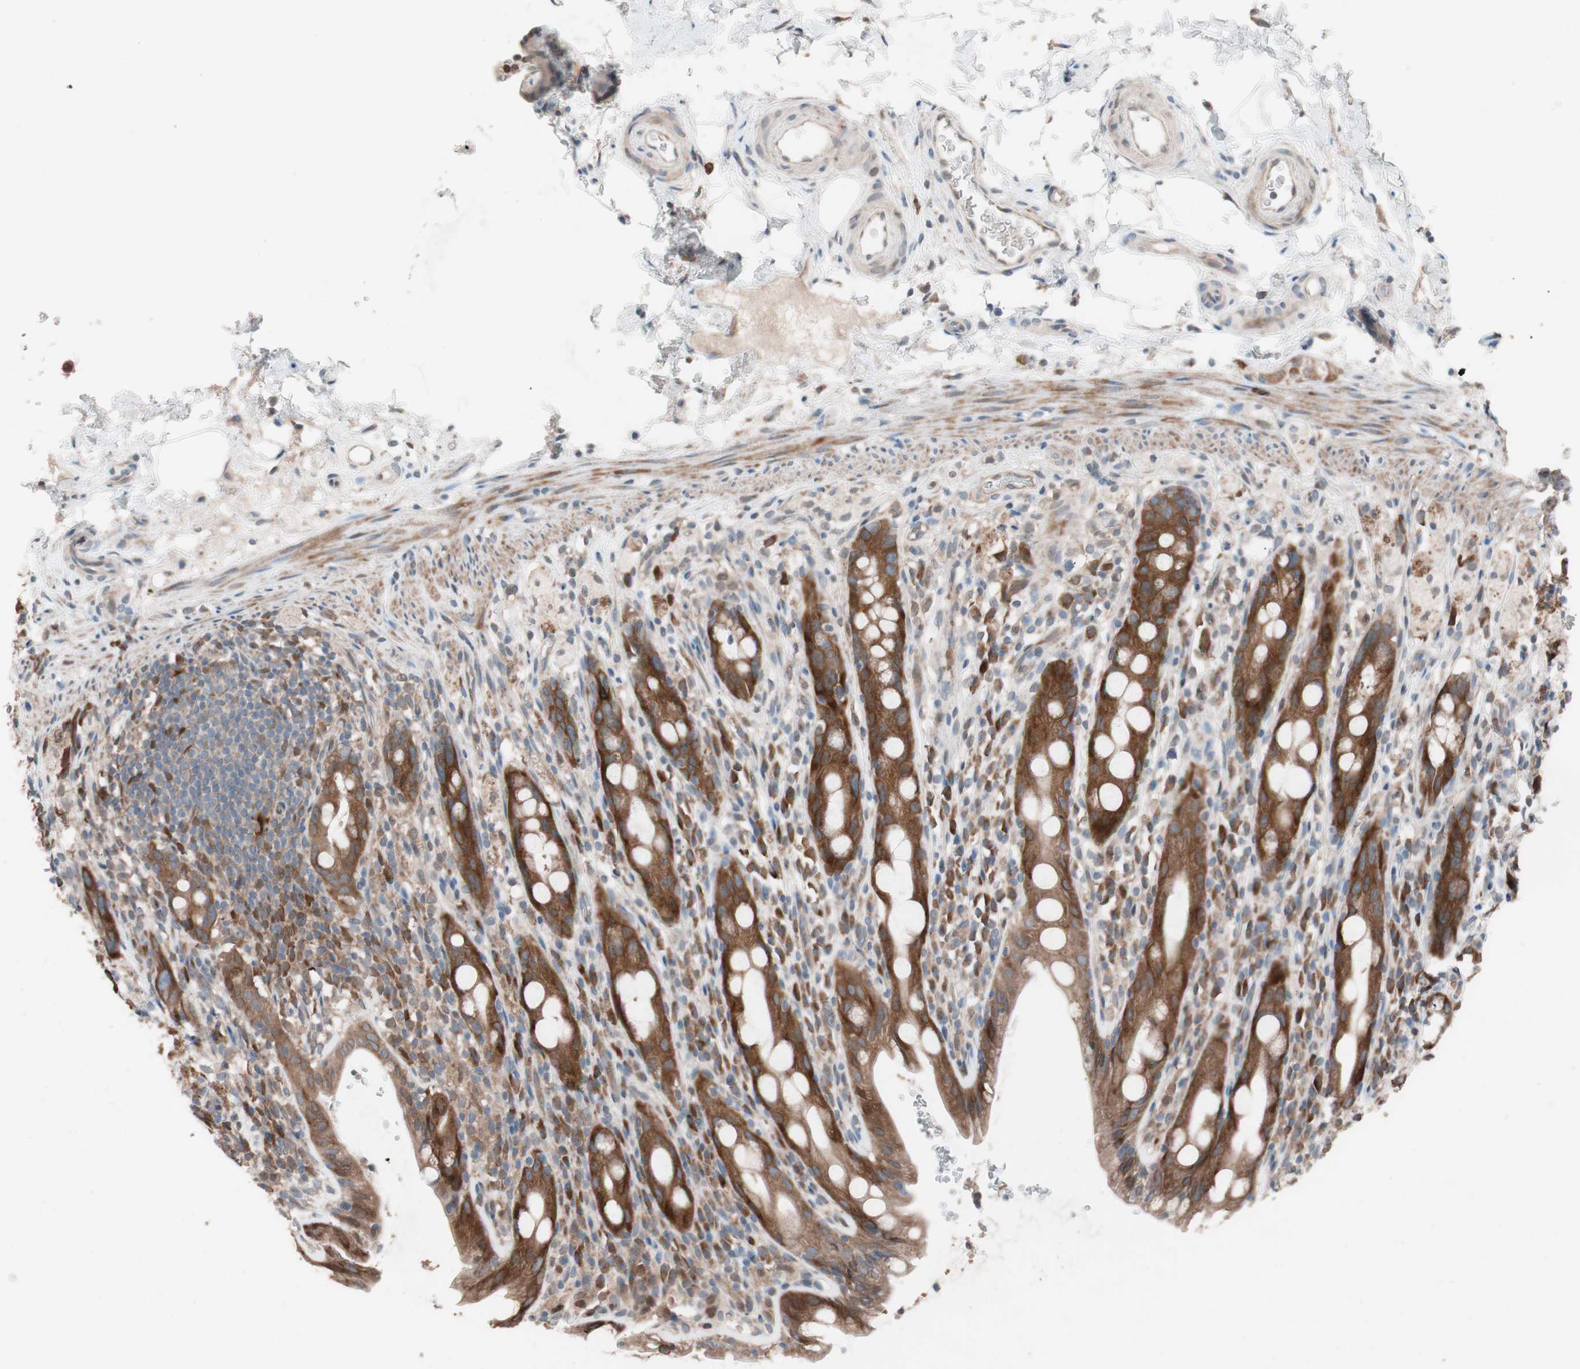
{"staining": {"intensity": "strong", "quantity": ">75%", "location": "cytoplasmic/membranous"}, "tissue": "rectum", "cell_type": "Glandular cells", "image_type": "normal", "snomed": [{"axis": "morphology", "description": "Normal tissue, NOS"}, {"axis": "topography", "description": "Rectum"}], "caption": "Immunohistochemical staining of normal human rectum exhibits strong cytoplasmic/membranous protein staining in approximately >75% of glandular cells.", "gene": "FAAH", "patient": {"sex": "male", "age": 44}}